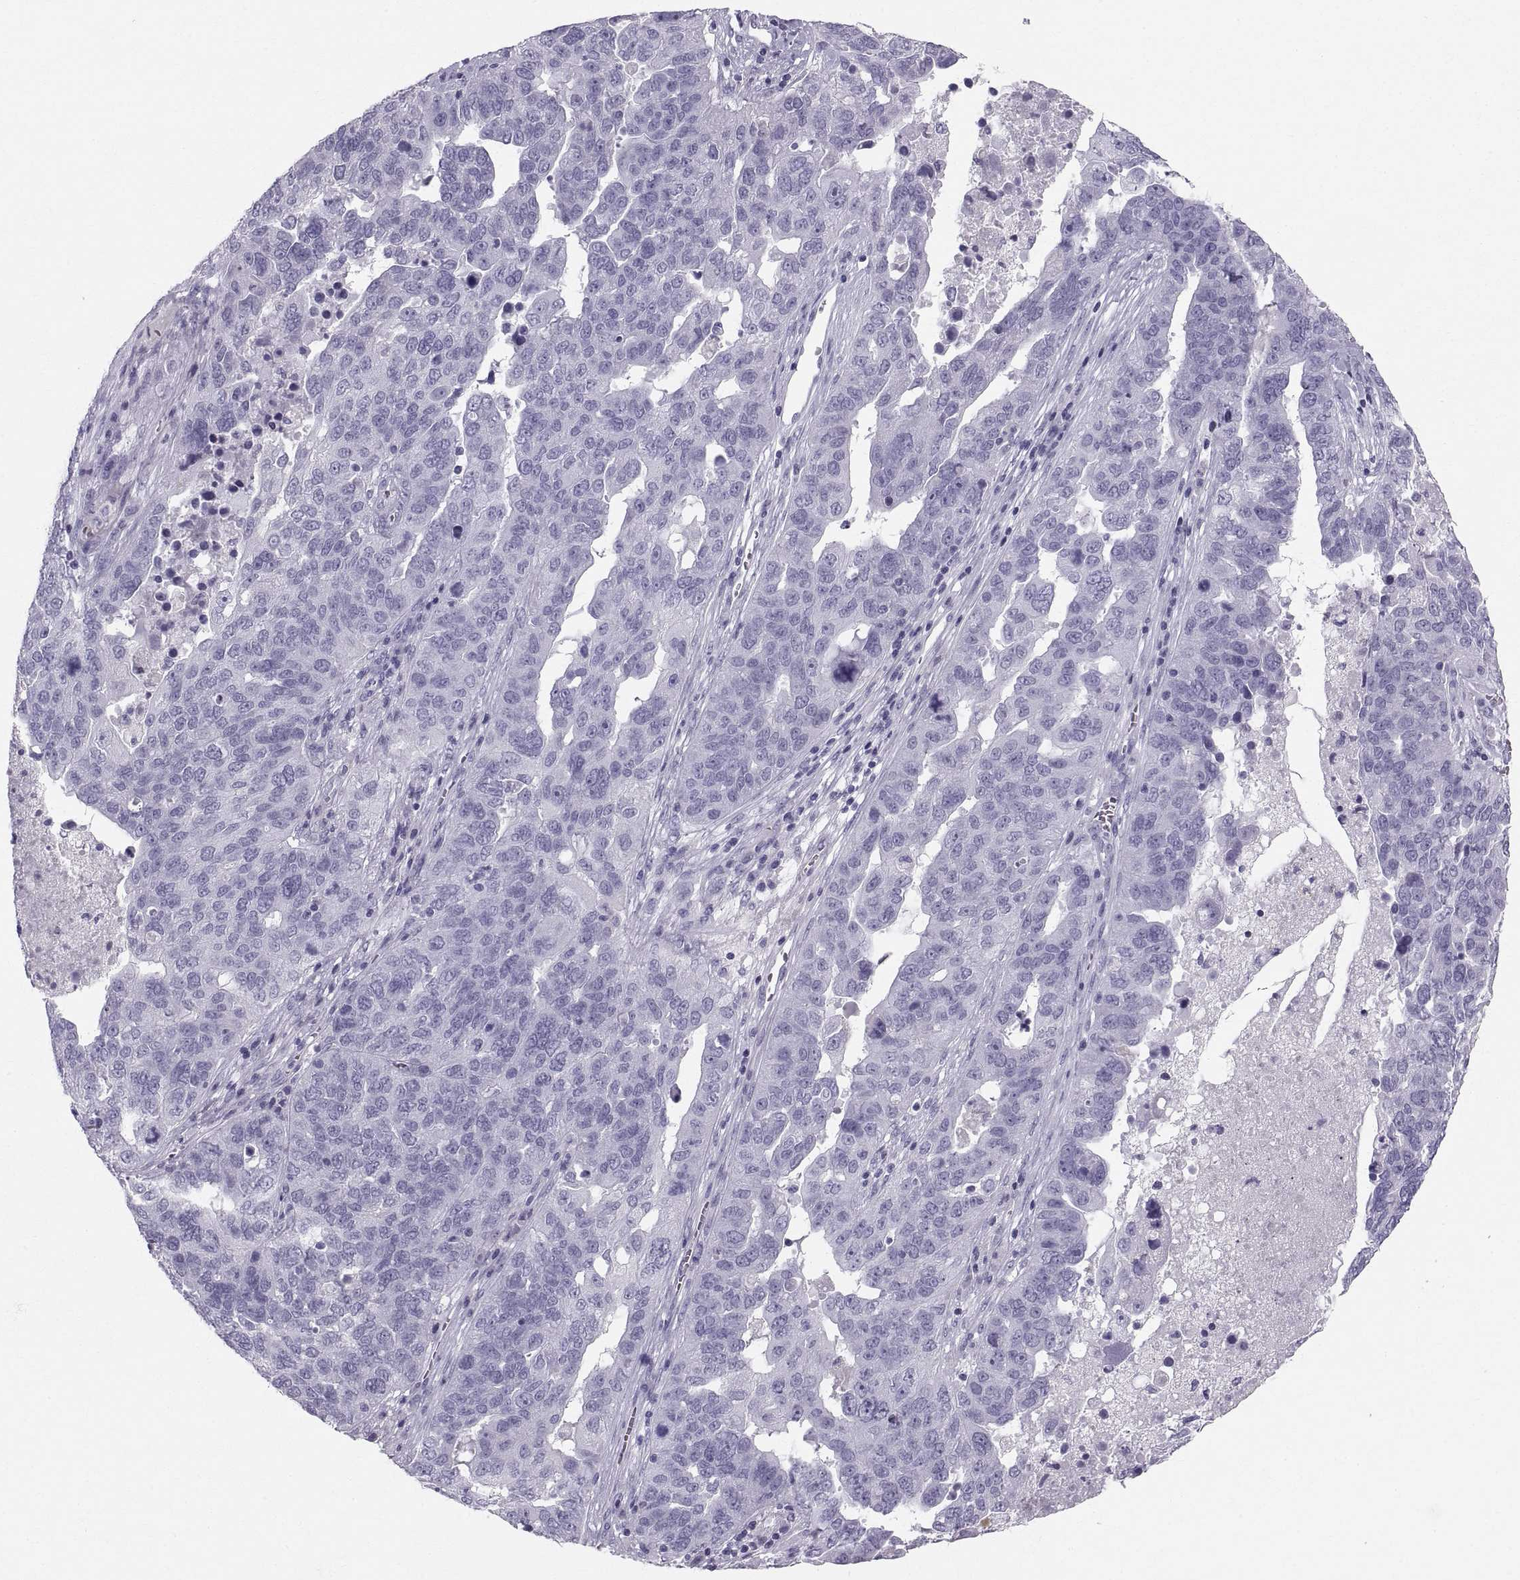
{"staining": {"intensity": "negative", "quantity": "none", "location": "none"}, "tissue": "ovarian cancer", "cell_type": "Tumor cells", "image_type": "cancer", "snomed": [{"axis": "morphology", "description": "Carcinoma, endometroid"}, {"axis": "topography", "description": "Soft tissue"}, {"axis": "topography", "description": "Ovary"}], "caption": "An image of ovarian endometroid carcinoma stained for a protein exhibits no brown staining in tumor cells.", "gene": "SLC22A6", "patient": {"sex": "female", "age": 52}}